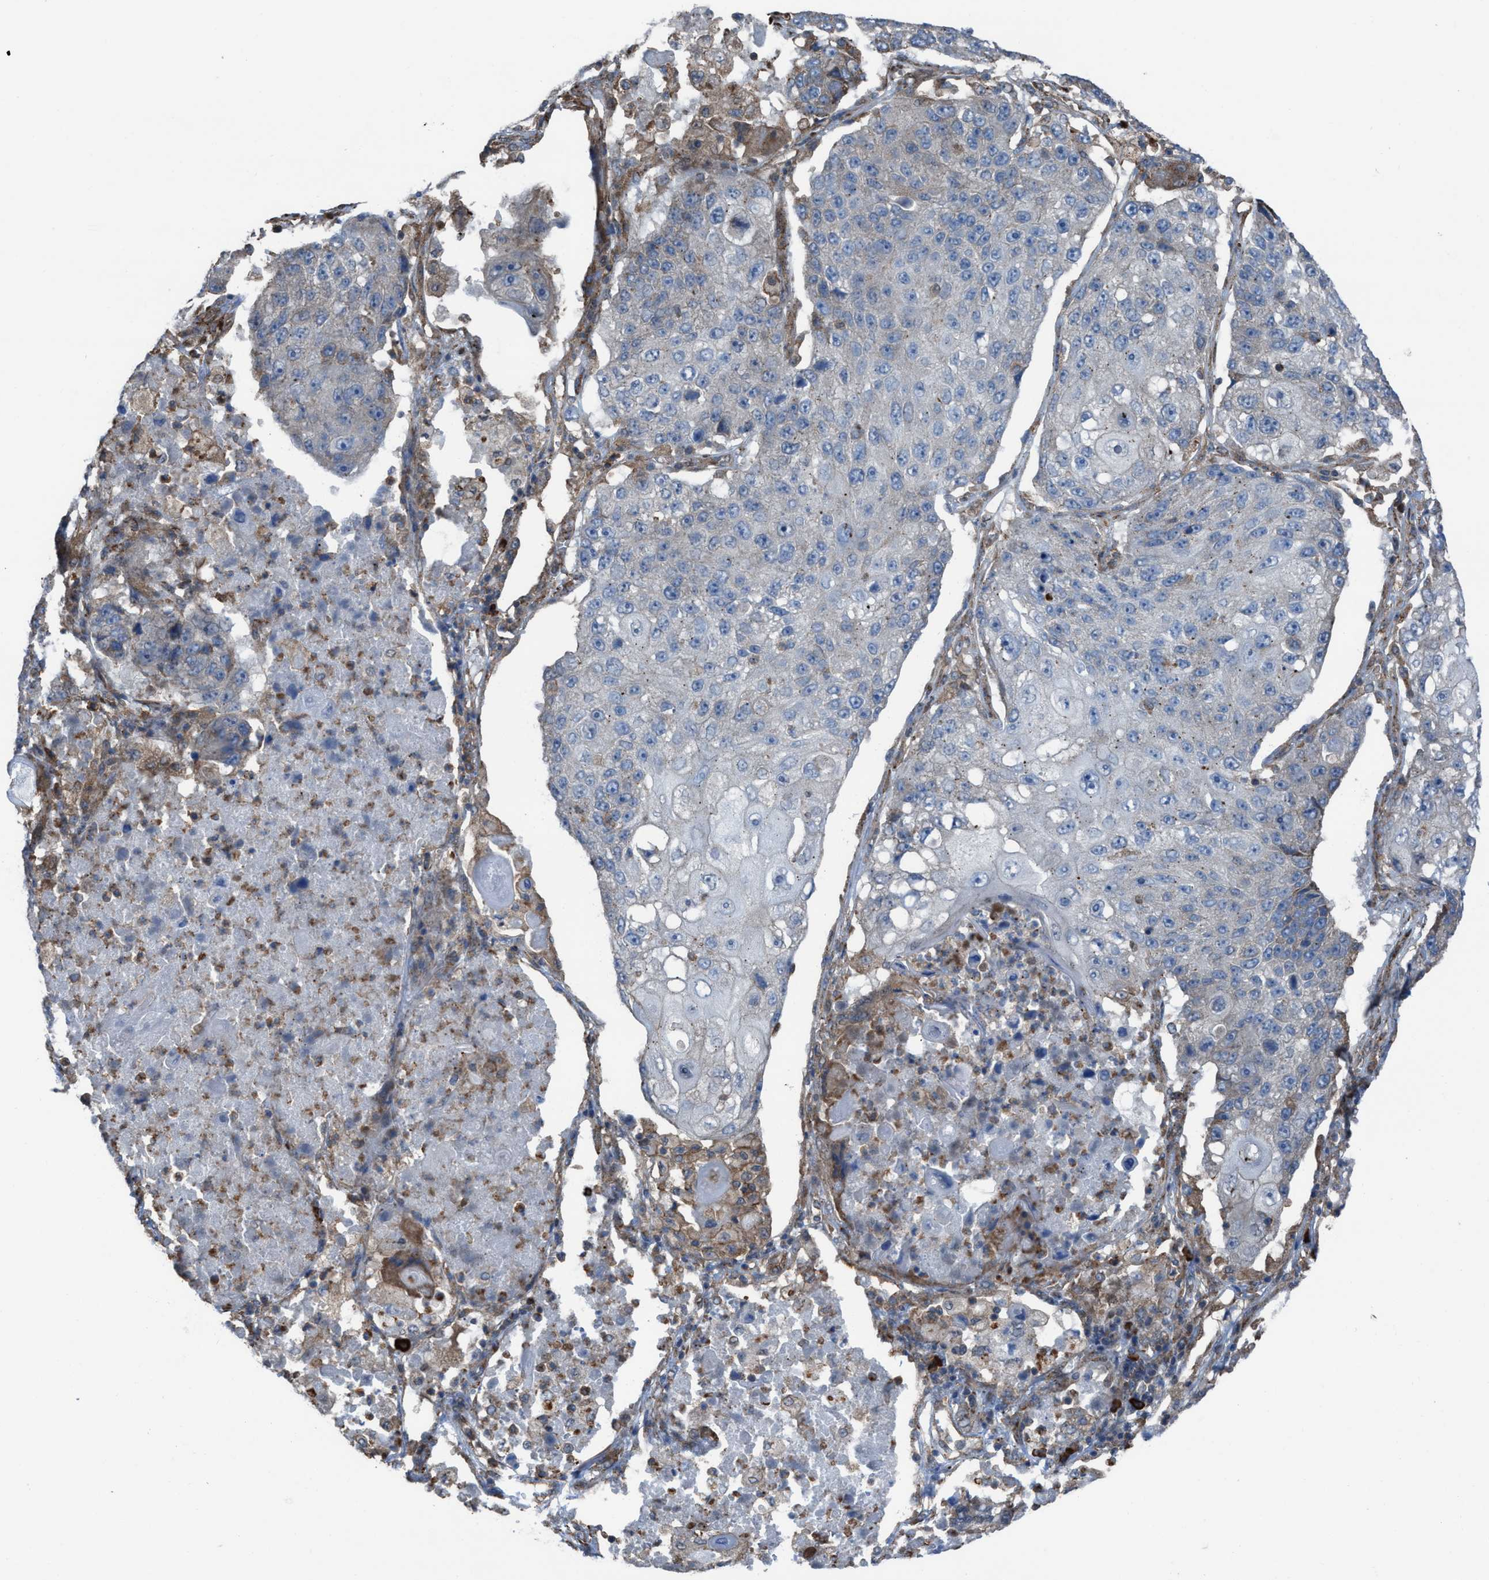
{"staining": {"intensity": "negative", "quantity": "none", "location": "none"}, "tissue": "lung cancer", "cell_type": "Tumor cells", "image_type": "cancer", "snomed": [{"axis": "morphology", "description": "Squamous cell carcinoma, NOS"}, {"axis": "topography", "description": "Lung"}], "caption": "DAB (3,3'-diaminobenzidine) immunohistochemical staining of human lung cancer (squamous cell carcinoma) demonstrates no significant expression in tumor cells.", "gene": "PLAA", "patient": {"sex": "male", "age": 61}}